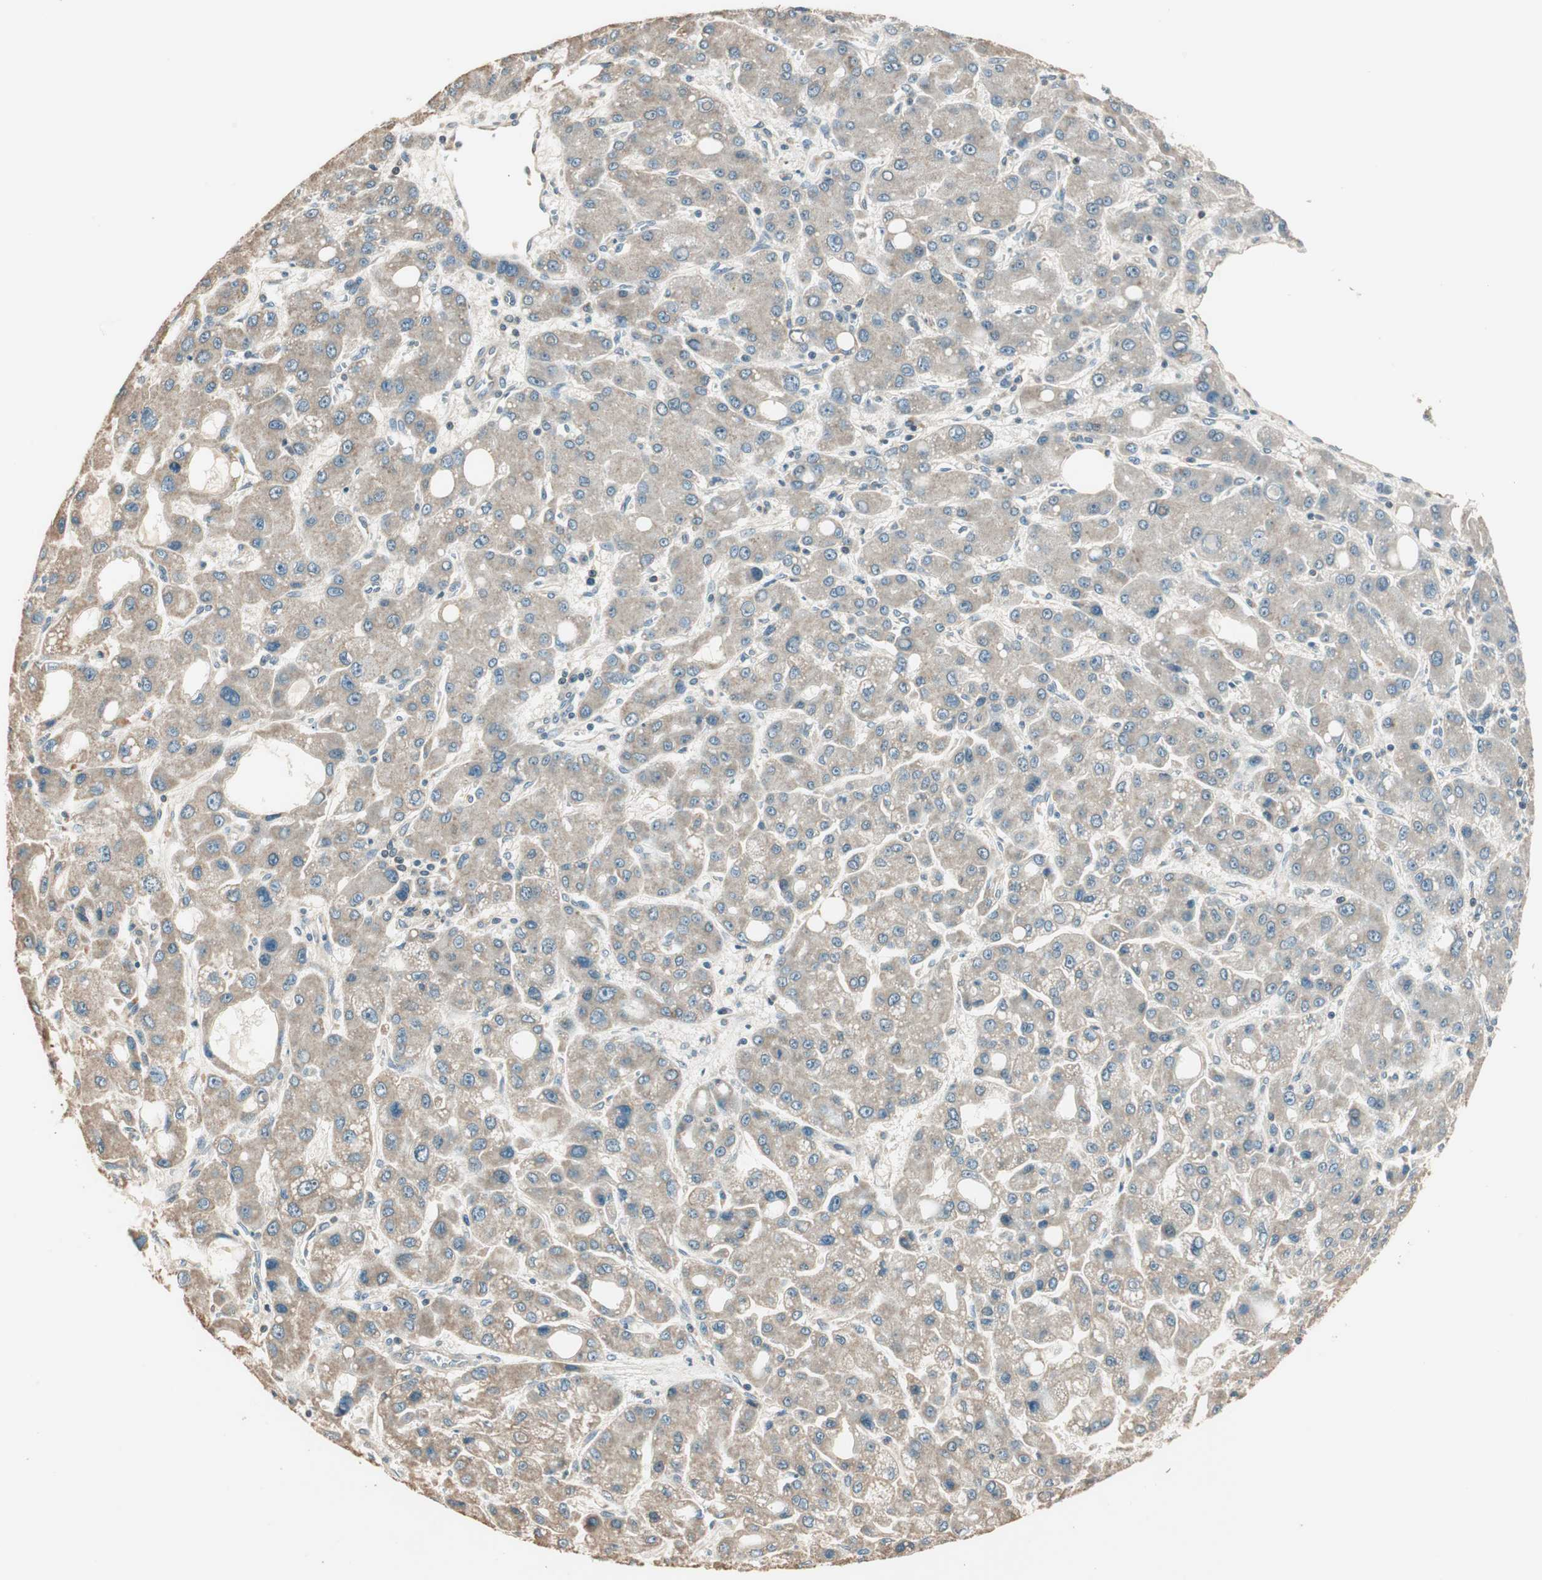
{"staining": {"intensity": "weak", "quantity": "25%-75%", "location": "cytoplasmic/membranous"}, "tissue": "liver cancer", "cell_type": "Tumor cells", "image_type": "cancer", "snomed": [{"axis": "morphology", "description": "Carcinoma, Hepatocellular, NOS"}, {"axis": "topography", "description": "Liver"}], "caption": "This photomicrograph shows liver cancer (hepatocellular carcinoma) stained with immunohistochemistry to label a protein in brown. The cytoplasmic/membranous of tumor cells show weak positivity for the protein. Nuclei are counter-stained blue.", "gene": "TRIM21", "patient": {"sex": "male", "age": 55}}